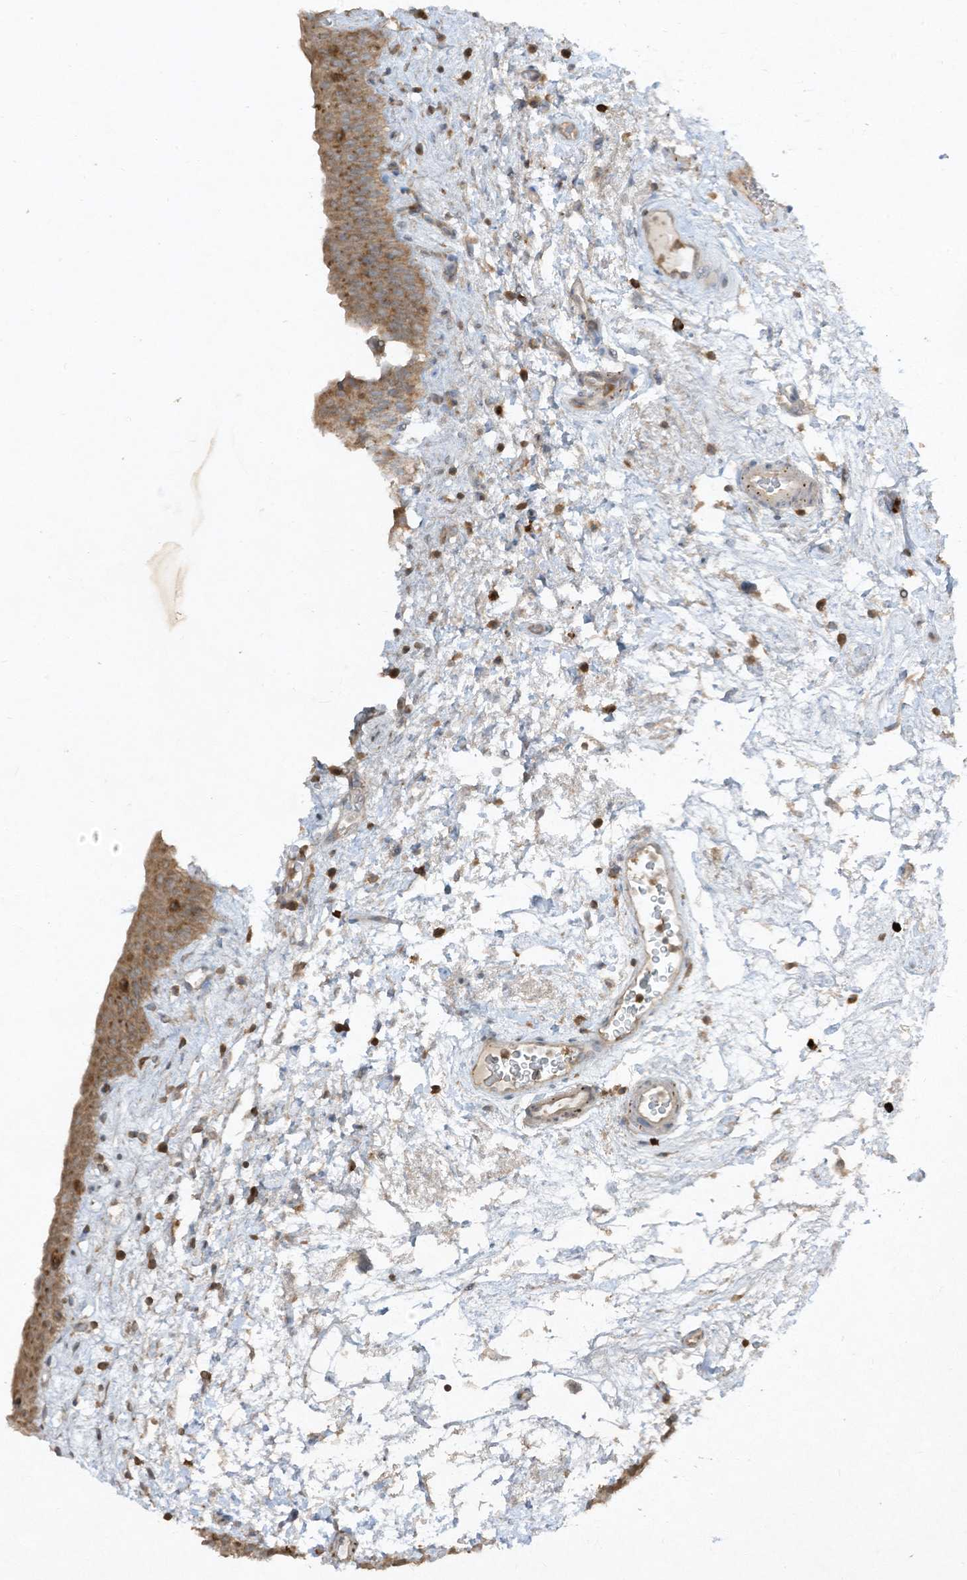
{"staining": {"intensity": "moderate", "quantity": ">75%", "location": "cytoplasmic/membranous"}, "tissue": "urinary bladder", "cell_type": "Urothelial cells", "image_type": "normal", "snomed": [{"axis": "morphology", "description": "Normal tissue, NOS"}, {"axis": "topography", "description": "Urinary bladder"}], "caption": "Protein analysis of benign urinary bladder reveals moderate cytoplasmic/membranous positivity in approximately >75% of urothelial cells.", "gene": "LDAH", "patient": {"sex": "male", "age": 83}}